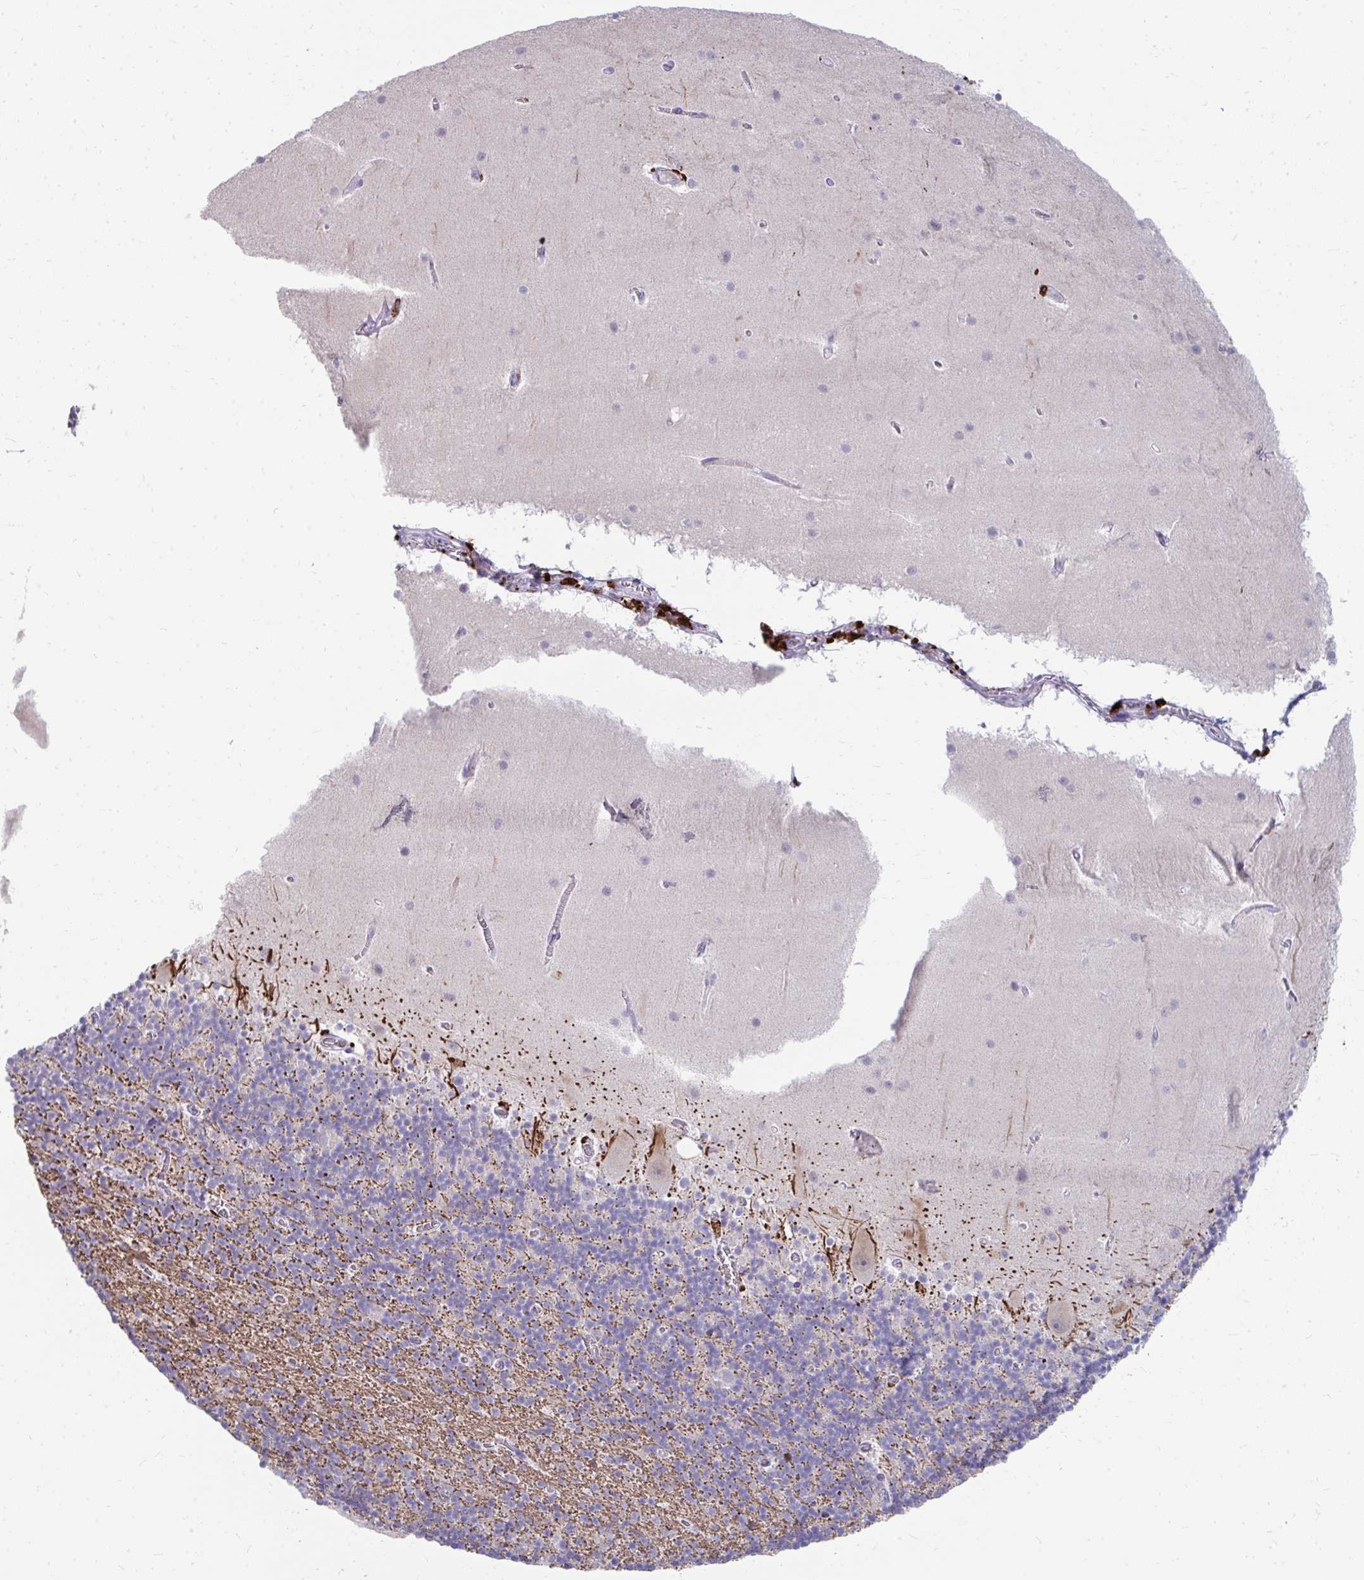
{"staining": {"intensity": "negative", "quantity": "none", "location": "none"}, "tissue": "cerebellum", "cell_type": "Cells in granular layer", "image_type": "normal", "snomed": [{"axis": "morphology", "description": "Normal tissue, NOS"}, {"axis": "topography", "description": "Cerebellum"}], "caption": "Human cerebellum stained for a protein using immunohistochemistry (IHC) exhibits no positivity in cells in granular layer.", "gene": "CD163", "patient": {"sex": "male", "age": 70}}